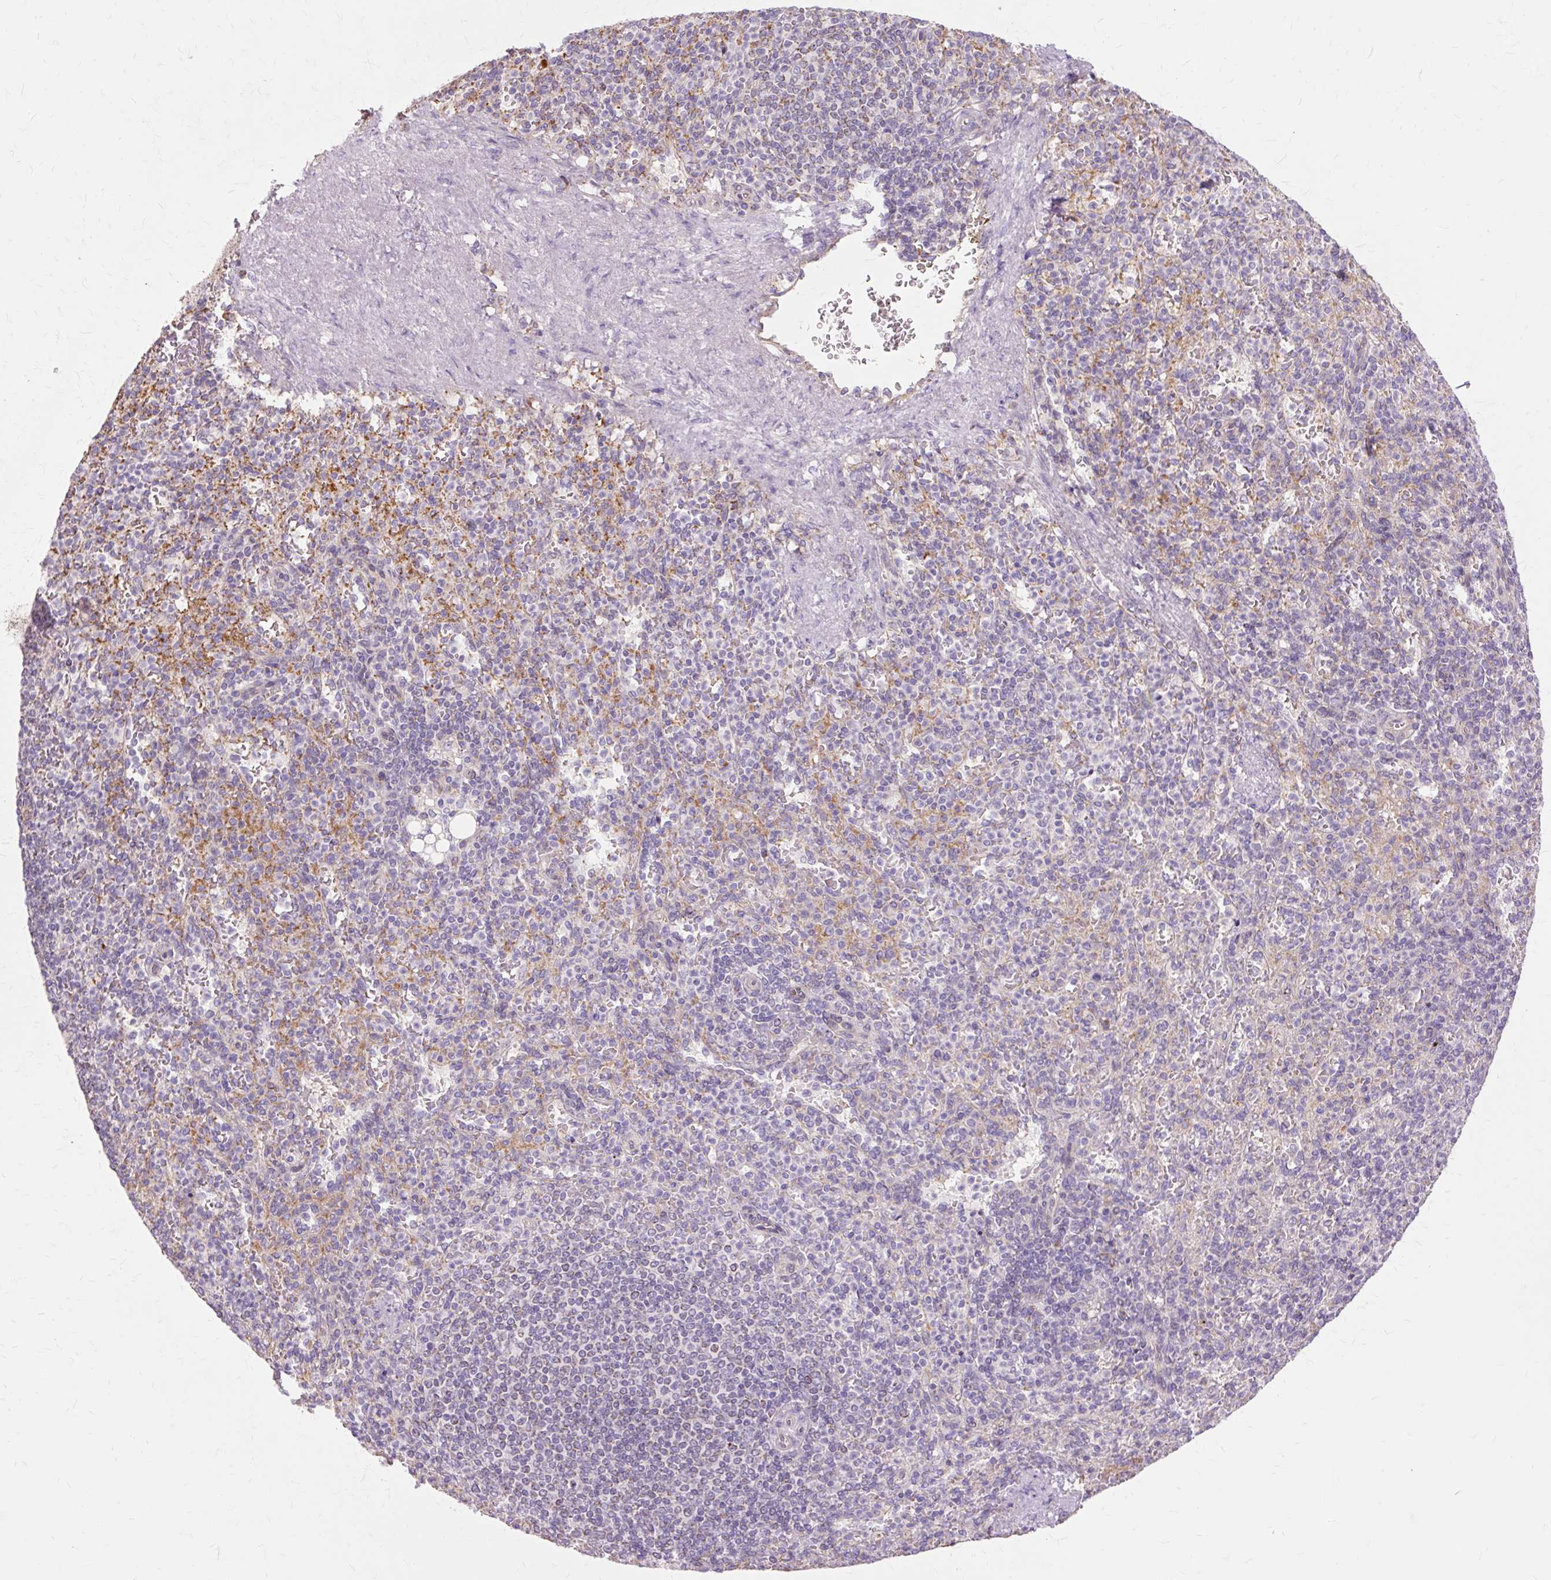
{"staining": {"intensity": "negative", "quantity": "none", "location": "none"}, "tissue": "spleen", "cell_type": "Cells in red pulp", "image_type": "normal", "snomed": [{"axis": "morphology", "description": "Normal tissue, NOS"}, {"axis": "topography", "description": "Spleen"}], "caption": "Spleen was stained to show a protein in brown. There is no significant positivity in cells in red pulp. Brightfield microscopy of immunohistochemistry stained with DAB (3,3'-diaminobenzidine) (brown) and hematoxylin (blue), captured at high magnification.", "gene": "PDZD2", "patient": {"sex": "female", "age": 74}}